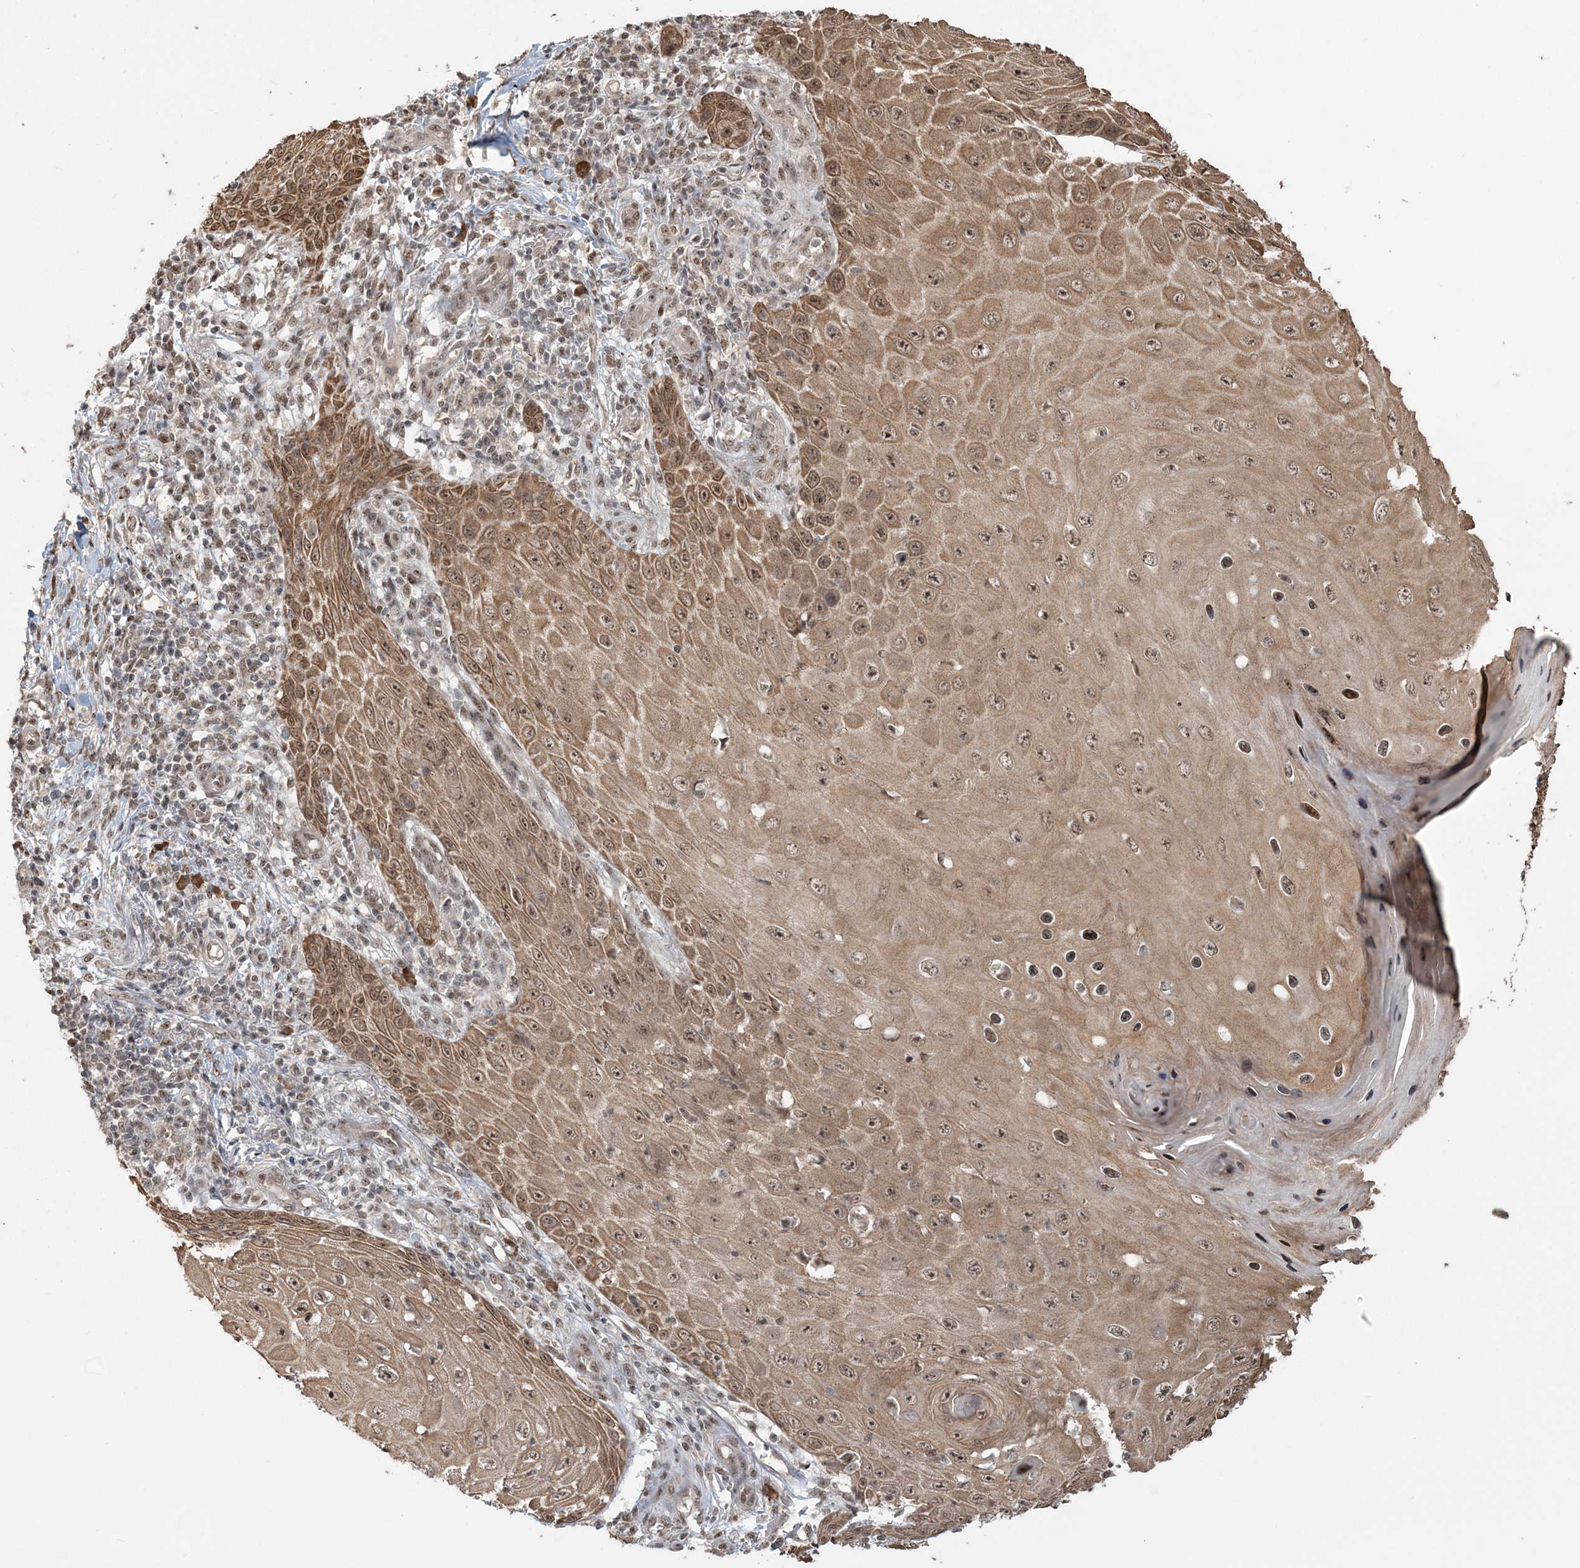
{"staining": {"intensity": "moderate", "quantity": ">75%", "location": "cytoplasmic/membranous,nuclear"}, "tissue": "skin cancer", "cell_type": "Tumor cells", "image_type": "cancer", "snomed": [{"axis": "morphology", "description": "Squamous cell carcinoma, NOS"}, {"axis": "topography", "description": "Skin"}], "caption": "Approximately >75% of tumor cells in skin cancer (squamous cell carcinoma) exhibit moderate cytoplasmic/membranous and nuclear protein staining as visualized by brown immunohistochemical staining.", "gene": "EPB41L4A", "patient": {"sex": "female", "age": 73}}